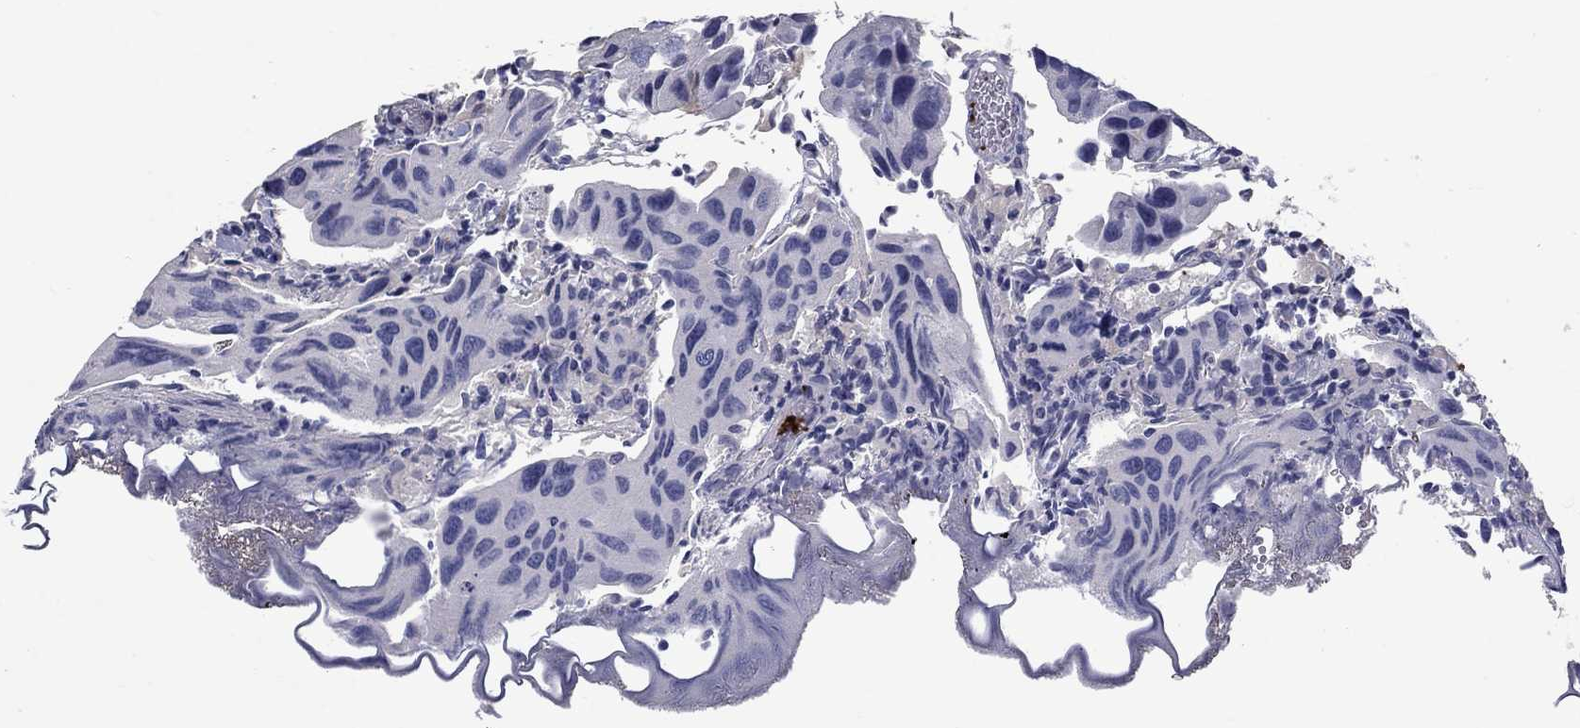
{"staining": {"intensity": "negative", "quantity": "none", "location": "none"}, "tissue": "urothelial cancer", "cell_type": "Tumor cells", "image_type": "cancer", "snomed": [{"axis": "morphology", "description": "Urothelial carcinoma, High grade"}, {"axis": "topography", "description": "Urinary bladder"}], "caption": "Immunohistochemistry (IHC) micrograph of neoplastic tissue: urothelial cancer stained with DAB (3,3'-diaminobenzidine) demonstrates no significant protein expression in tumor cells.", "gene": "PLEK", "patient": {"sex": "male", "age": 79}}